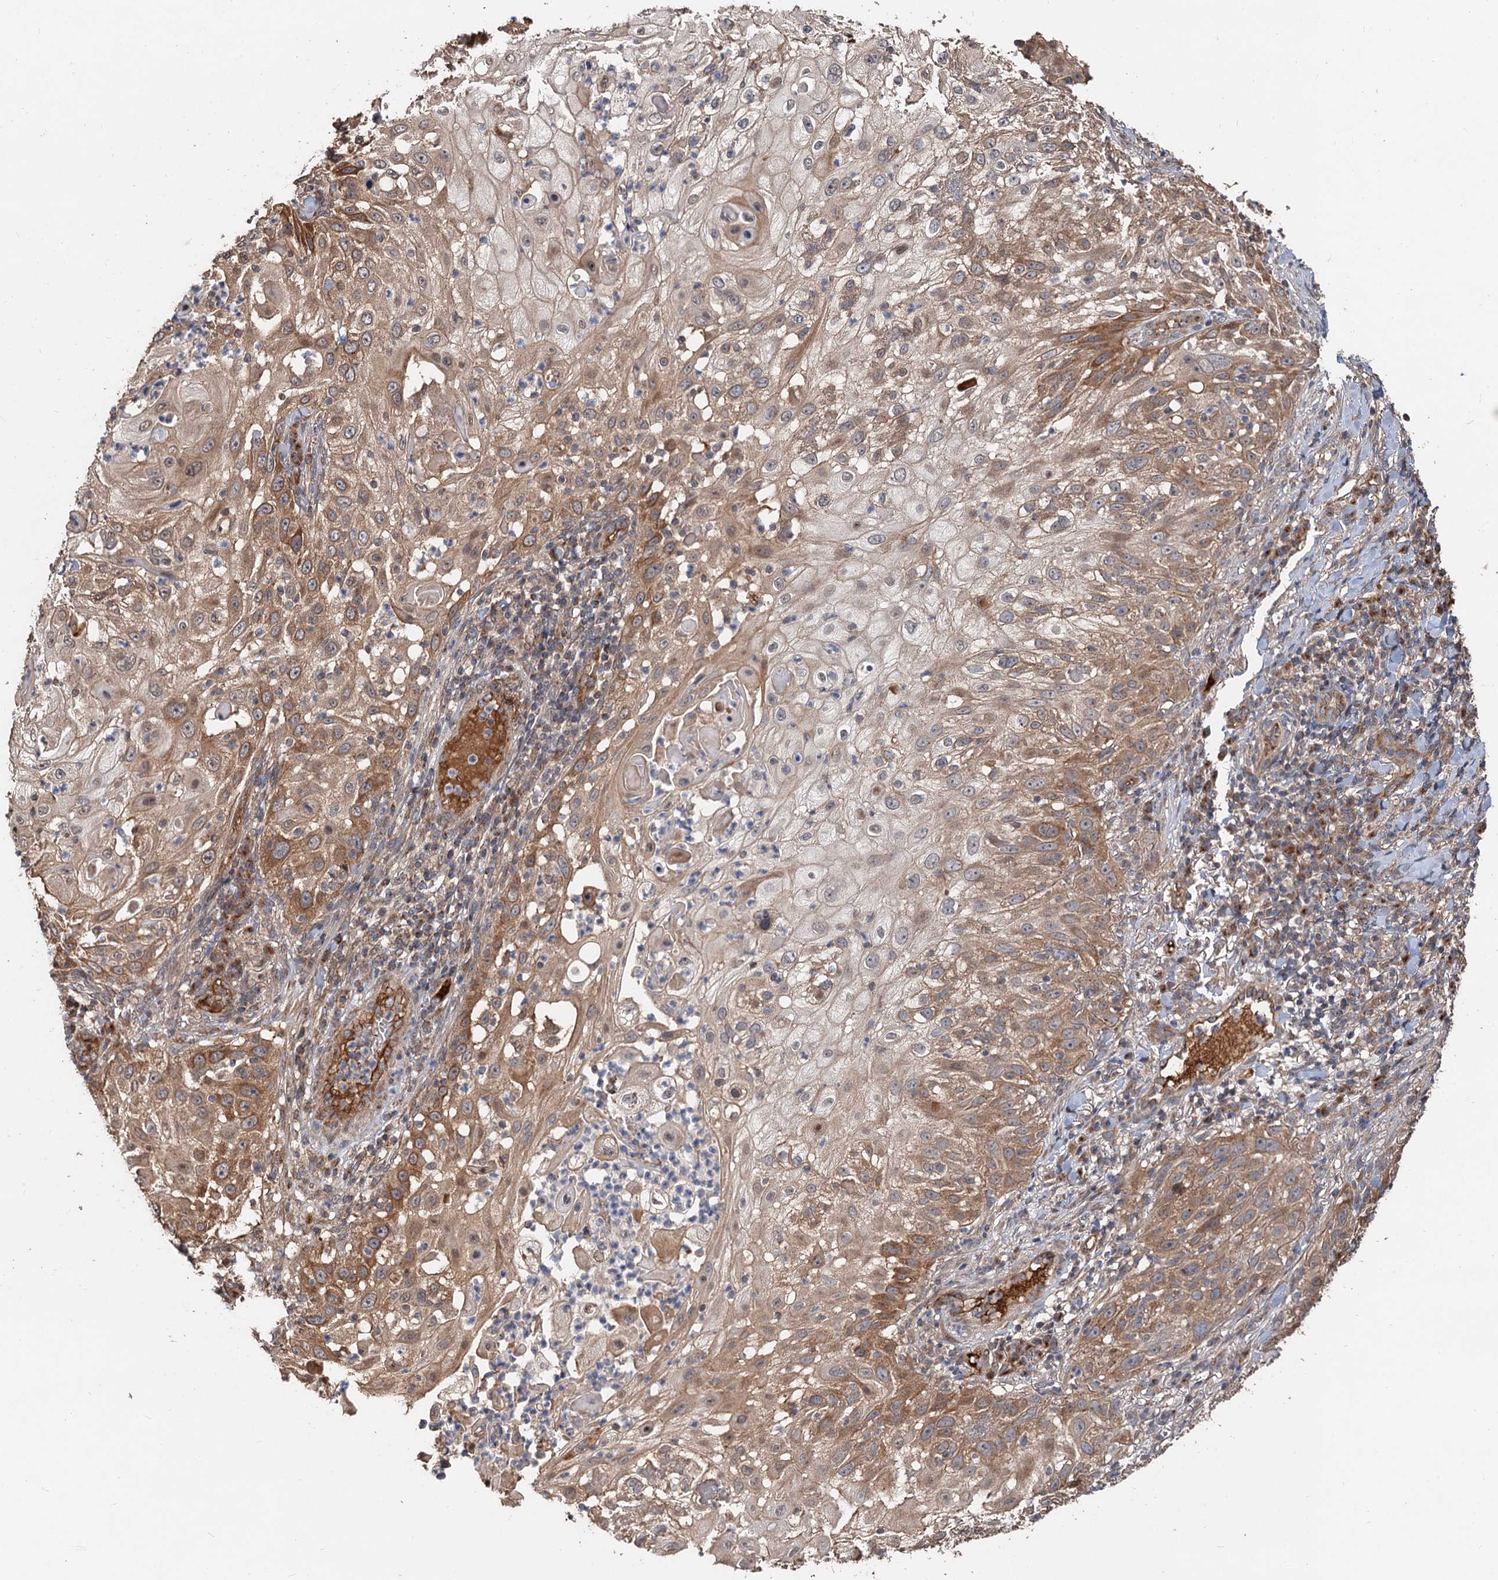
{"staining": {"intensity": "moderate", "quantity": ">75%", "location": "cytoplasmic/membranous"}, "tissue": "skin cancer", "cell_type": "Tumor cells", "image_type": "cancer", "snomed": [{"axis": "morphology", "description": "Squamous cell carcinoma, NOS"}, {"axis": "topography", "description": "Skin"}], "caption": "A medium amount of moderate cytoplasmic/membranous expression is seen in approximately >75% of tumor cells in squamous cell carcinoma (skin) tissue.", "gene": "DEXI", "patient": {"sex": "female", "age": 44}}